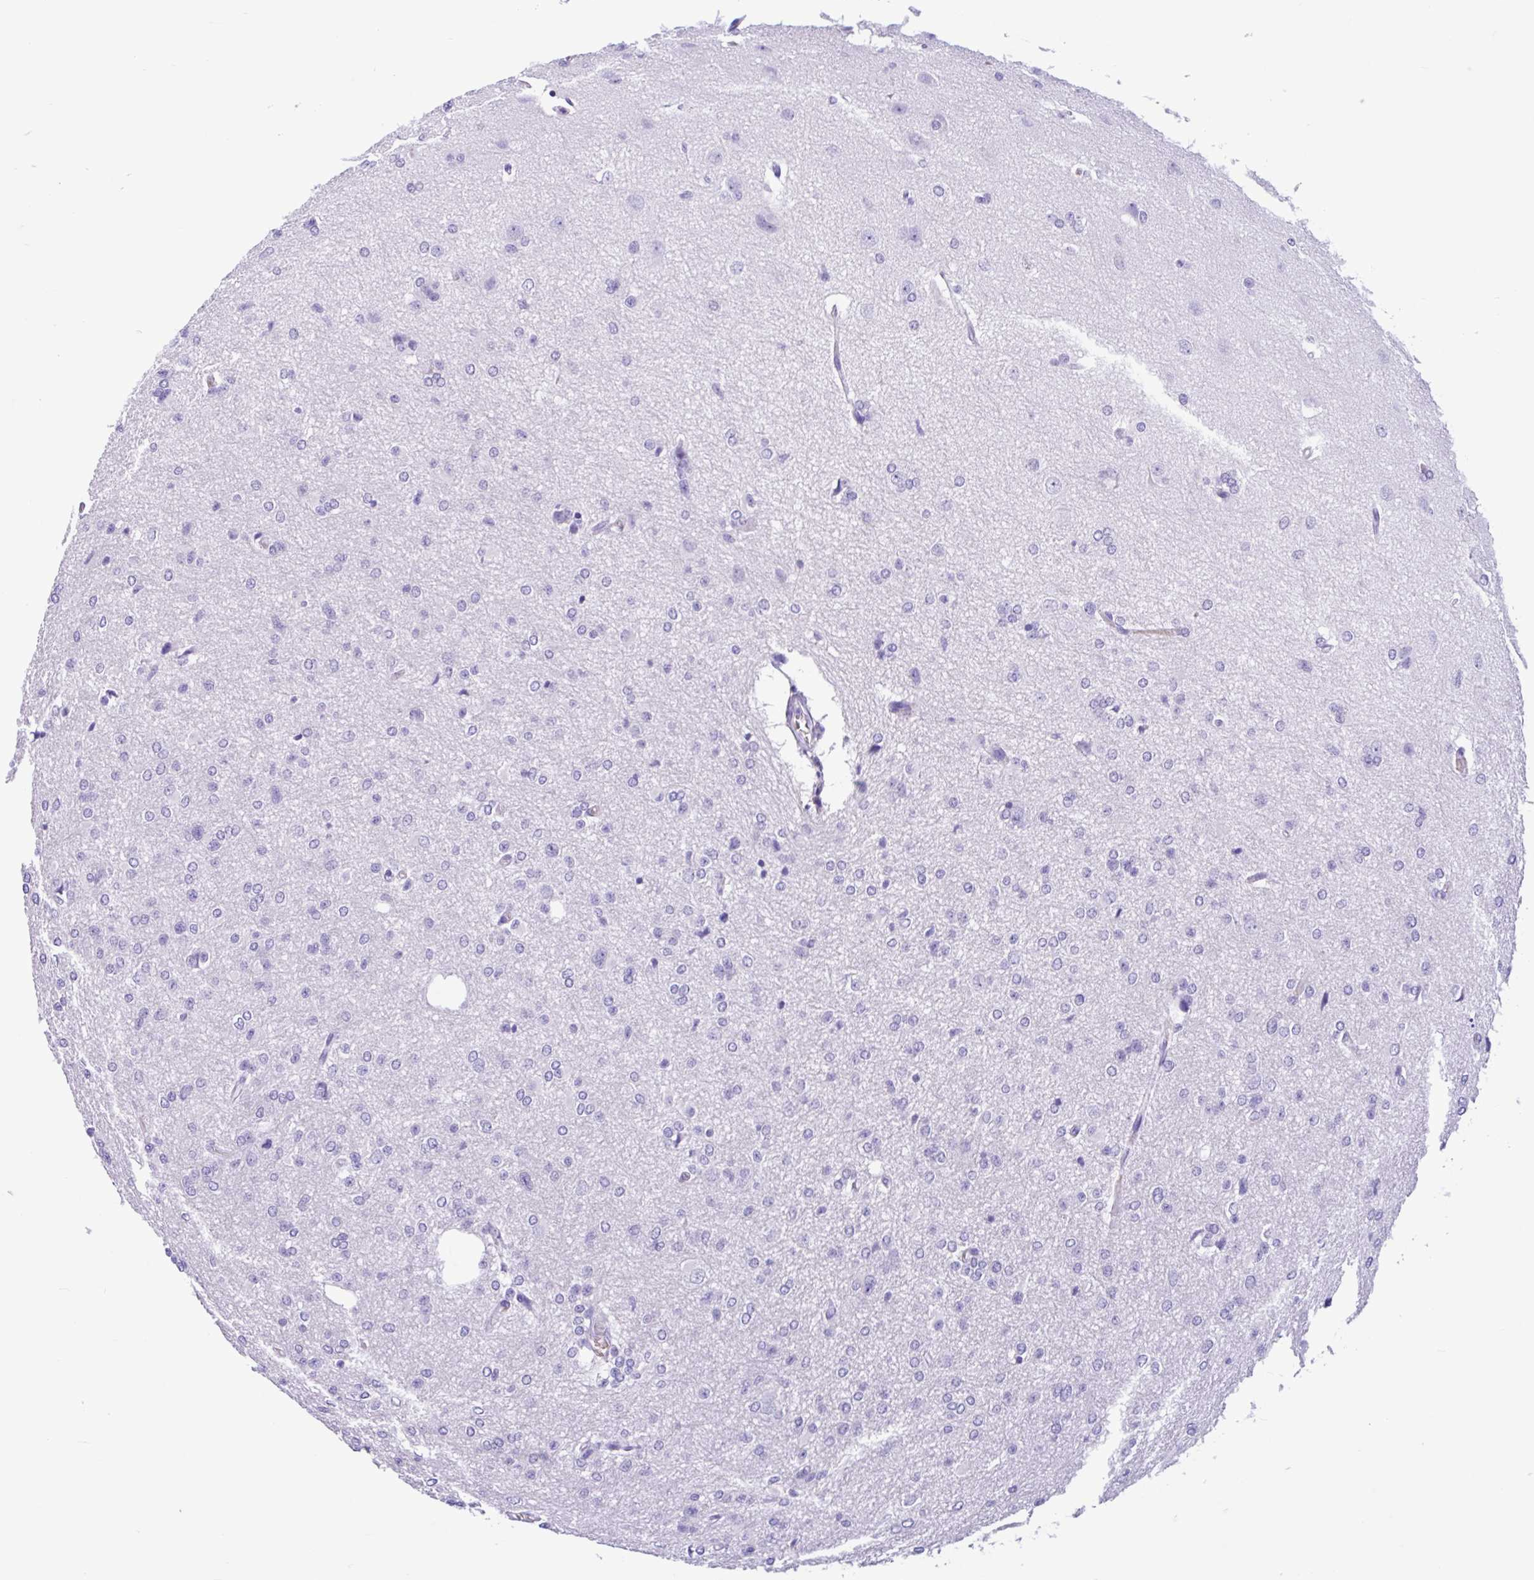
{"staining": {"intensity": "negative", "quantity": "none", "location": "none"}, "tissue": "glioma", "cell_type": "Tumor cells", "image_type": "cancer", "snomed": [{"axis": "morphology", "description": "Glioma, malignant, Low grade"}, {"axis": "topography", "description": "Brain"}], "caption": "Malignant glioma (low-grade) was stained to show a protein in brown. There is no significant staining in tumor cells.", "gene": "TMEM79", "patient": {"sex": "male", "age": 26}}